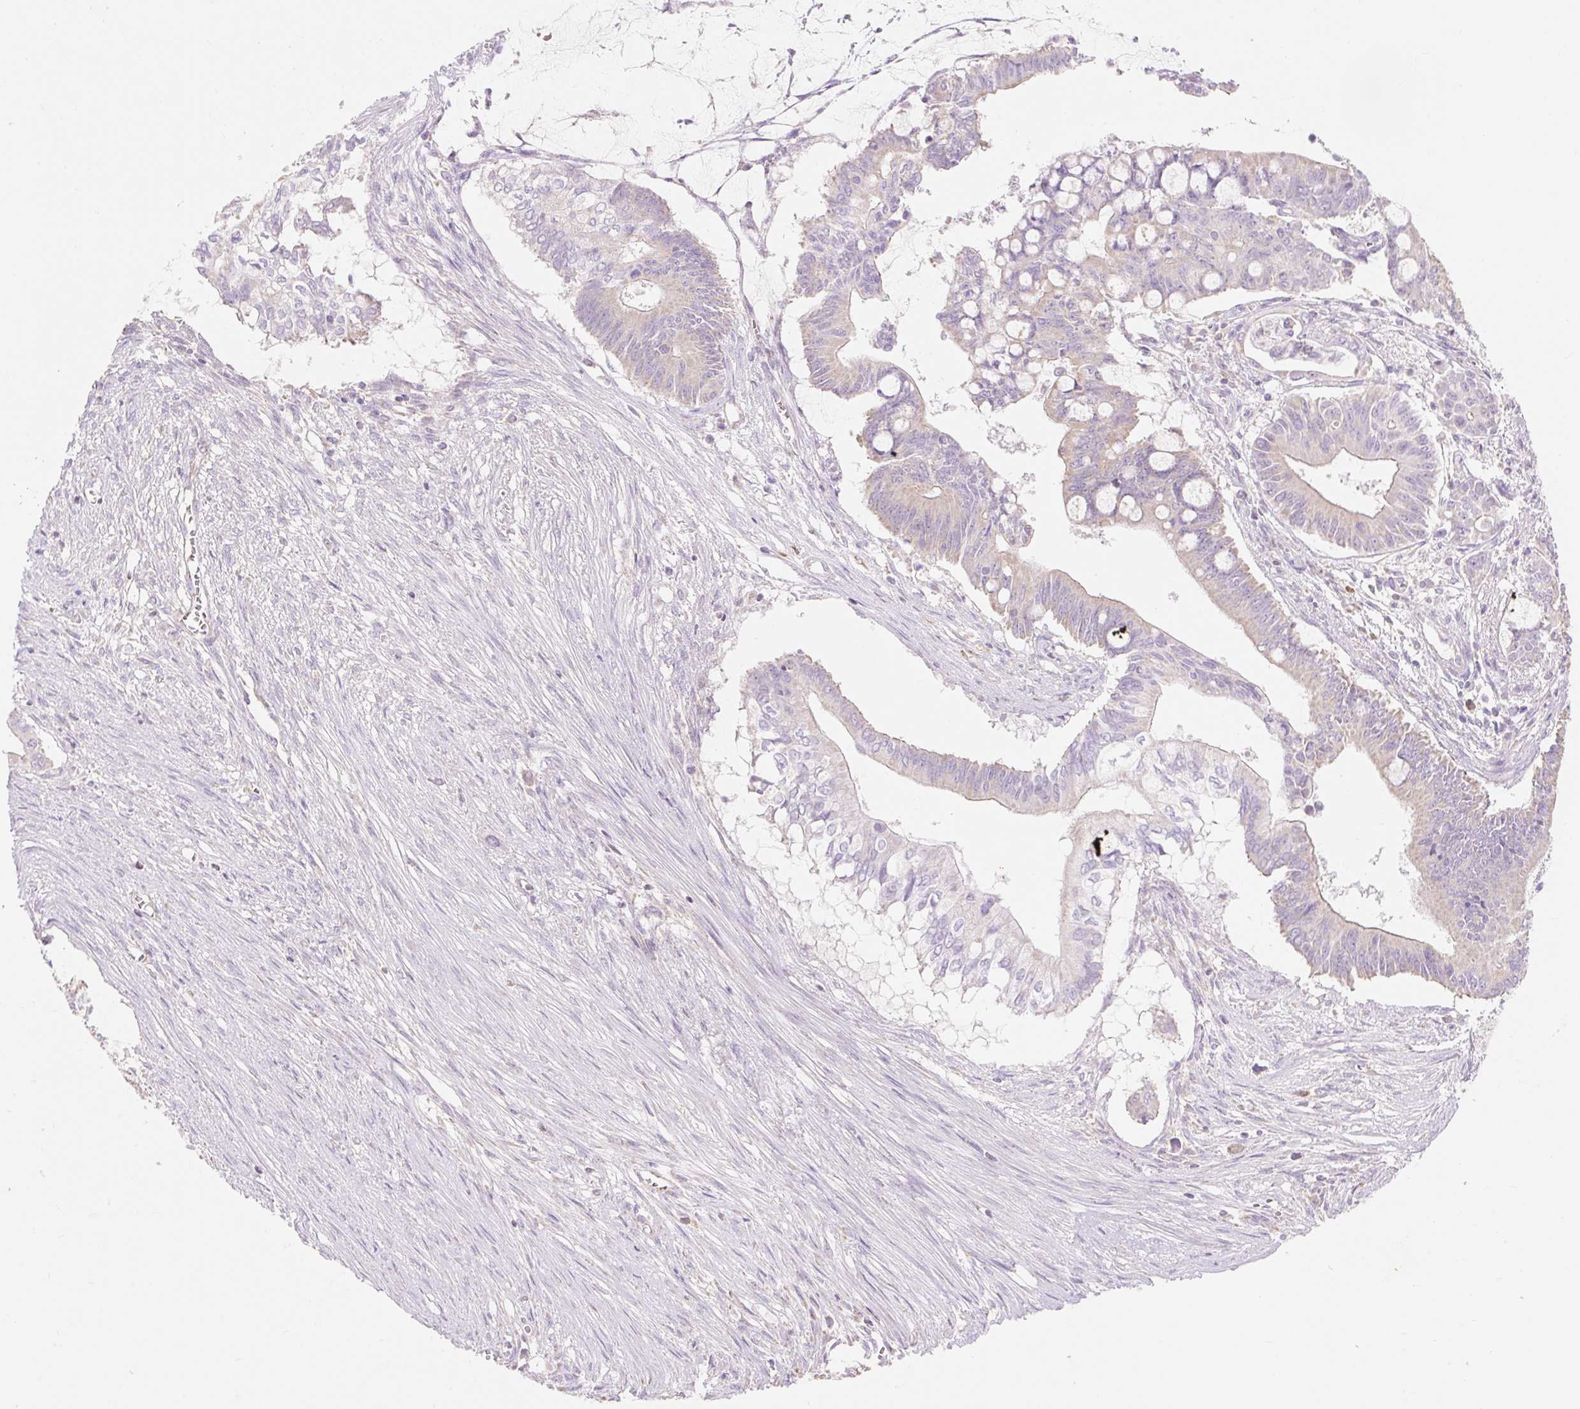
{"staining": {"intensity": "negative", "quantity": "none", "location": "none"}, "tissue": "pancreatic cancer", "cell_type": "Tumor cells", "image_type": "cancer", "snomed": [{"axis": "morphology", "description": "Adenocarcinoma, NOS"}, {"axis": "topography", "description": "Pancreas"}], "caption": "Micrograph shows no protein staining in tumor cells of pancreatic adenocarcinoma tissue. (DAB immunohistochemistry, high magnification).", "gene": "DHX35", "patient": {"sex": "male", "age": 68}}